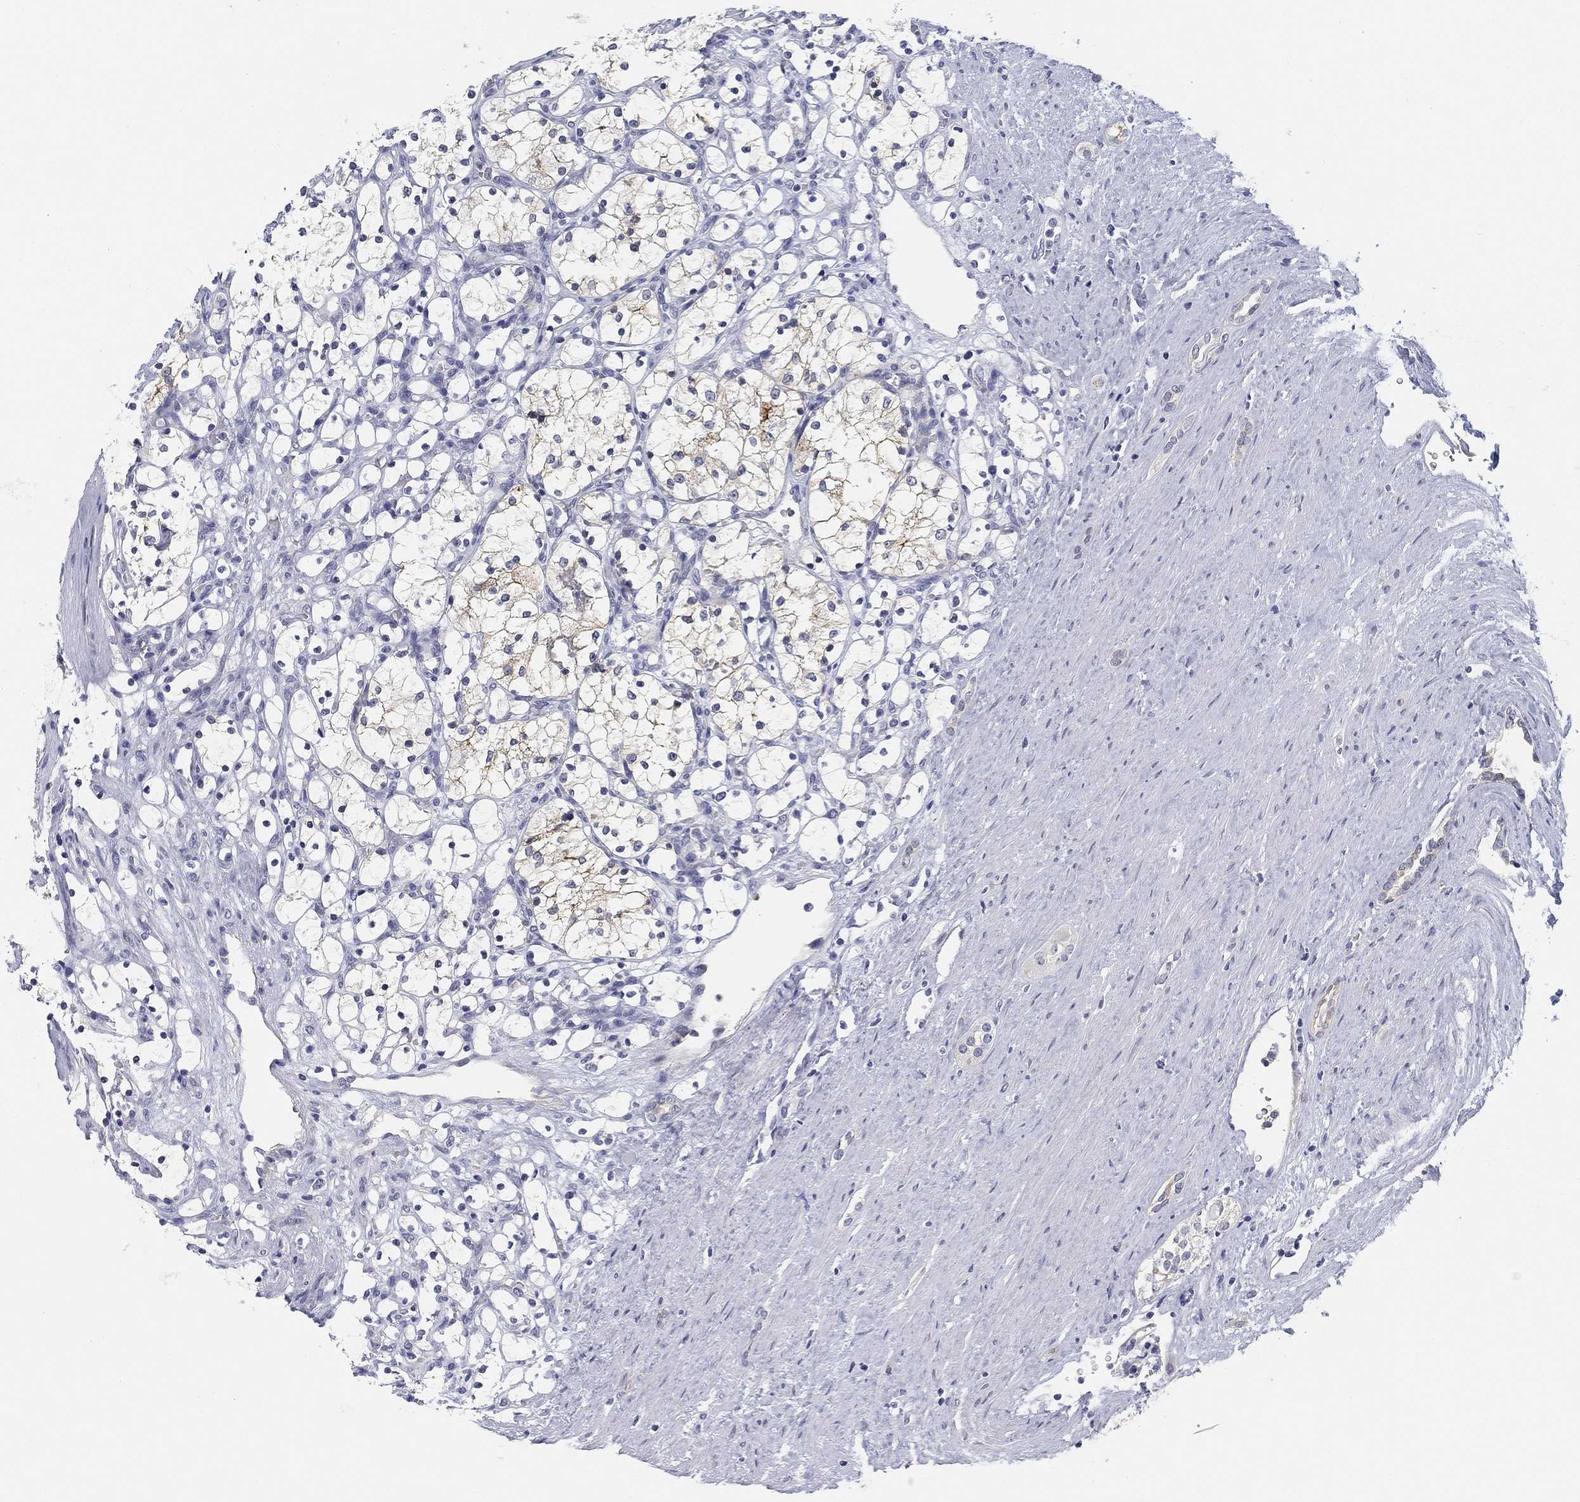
{"staining": {"intensity": "negative", "quantity": "none", "location": "none"}, "tissue": "renal cancer", "cell_type": "Tumor cells", "image_type": "cancer", "snomed": [{"axis": "morphology", "description": "Adenocarcinoma, NOS"}, {"axis": "topography", "description": "Kidney"}], "caption": "The IHC photomicrograph has no significant expression in tumor cells of adenocarcinoma (renal) tissue.", "gene": "SLC2A5", "patient": {"sex": "female", "age": 69}}